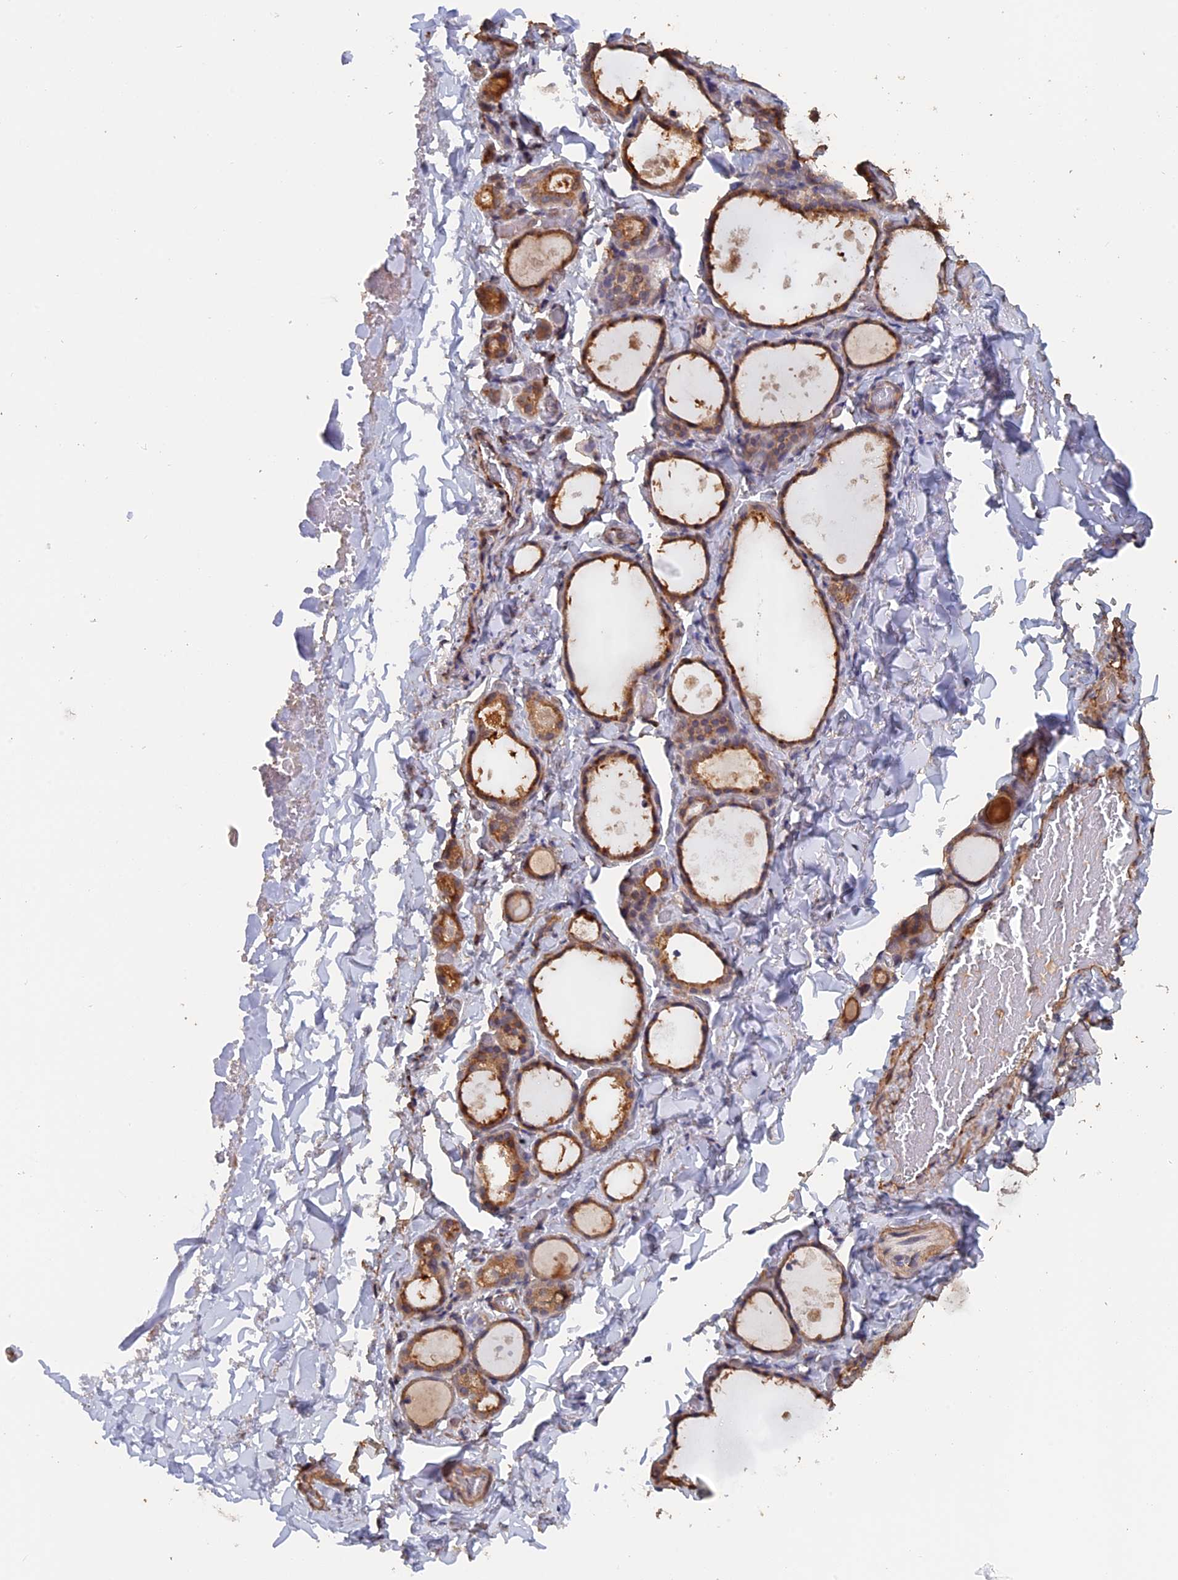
{"staining": {"intensity": "moderate", "quantity": ">75%", "location": "cytoplasmic/membranous"}, "tissue": "thyroid gland", "cell_type": "Glandular cells", "image_type": "normal", "snomed": [{"axis": "morphology", "description": "Normal tissue, NOS"}, {"axis": "topography", "description": "Thyroid gland"}], "caption": "Unremarkable thyroid gland shows moderate cytoplasmic/membranous positivity in about >75% of glandular cells, visualized by immunohistochemistry.", "gene": "PIGQ", "patient": {"sex": "female", "age": 44}}